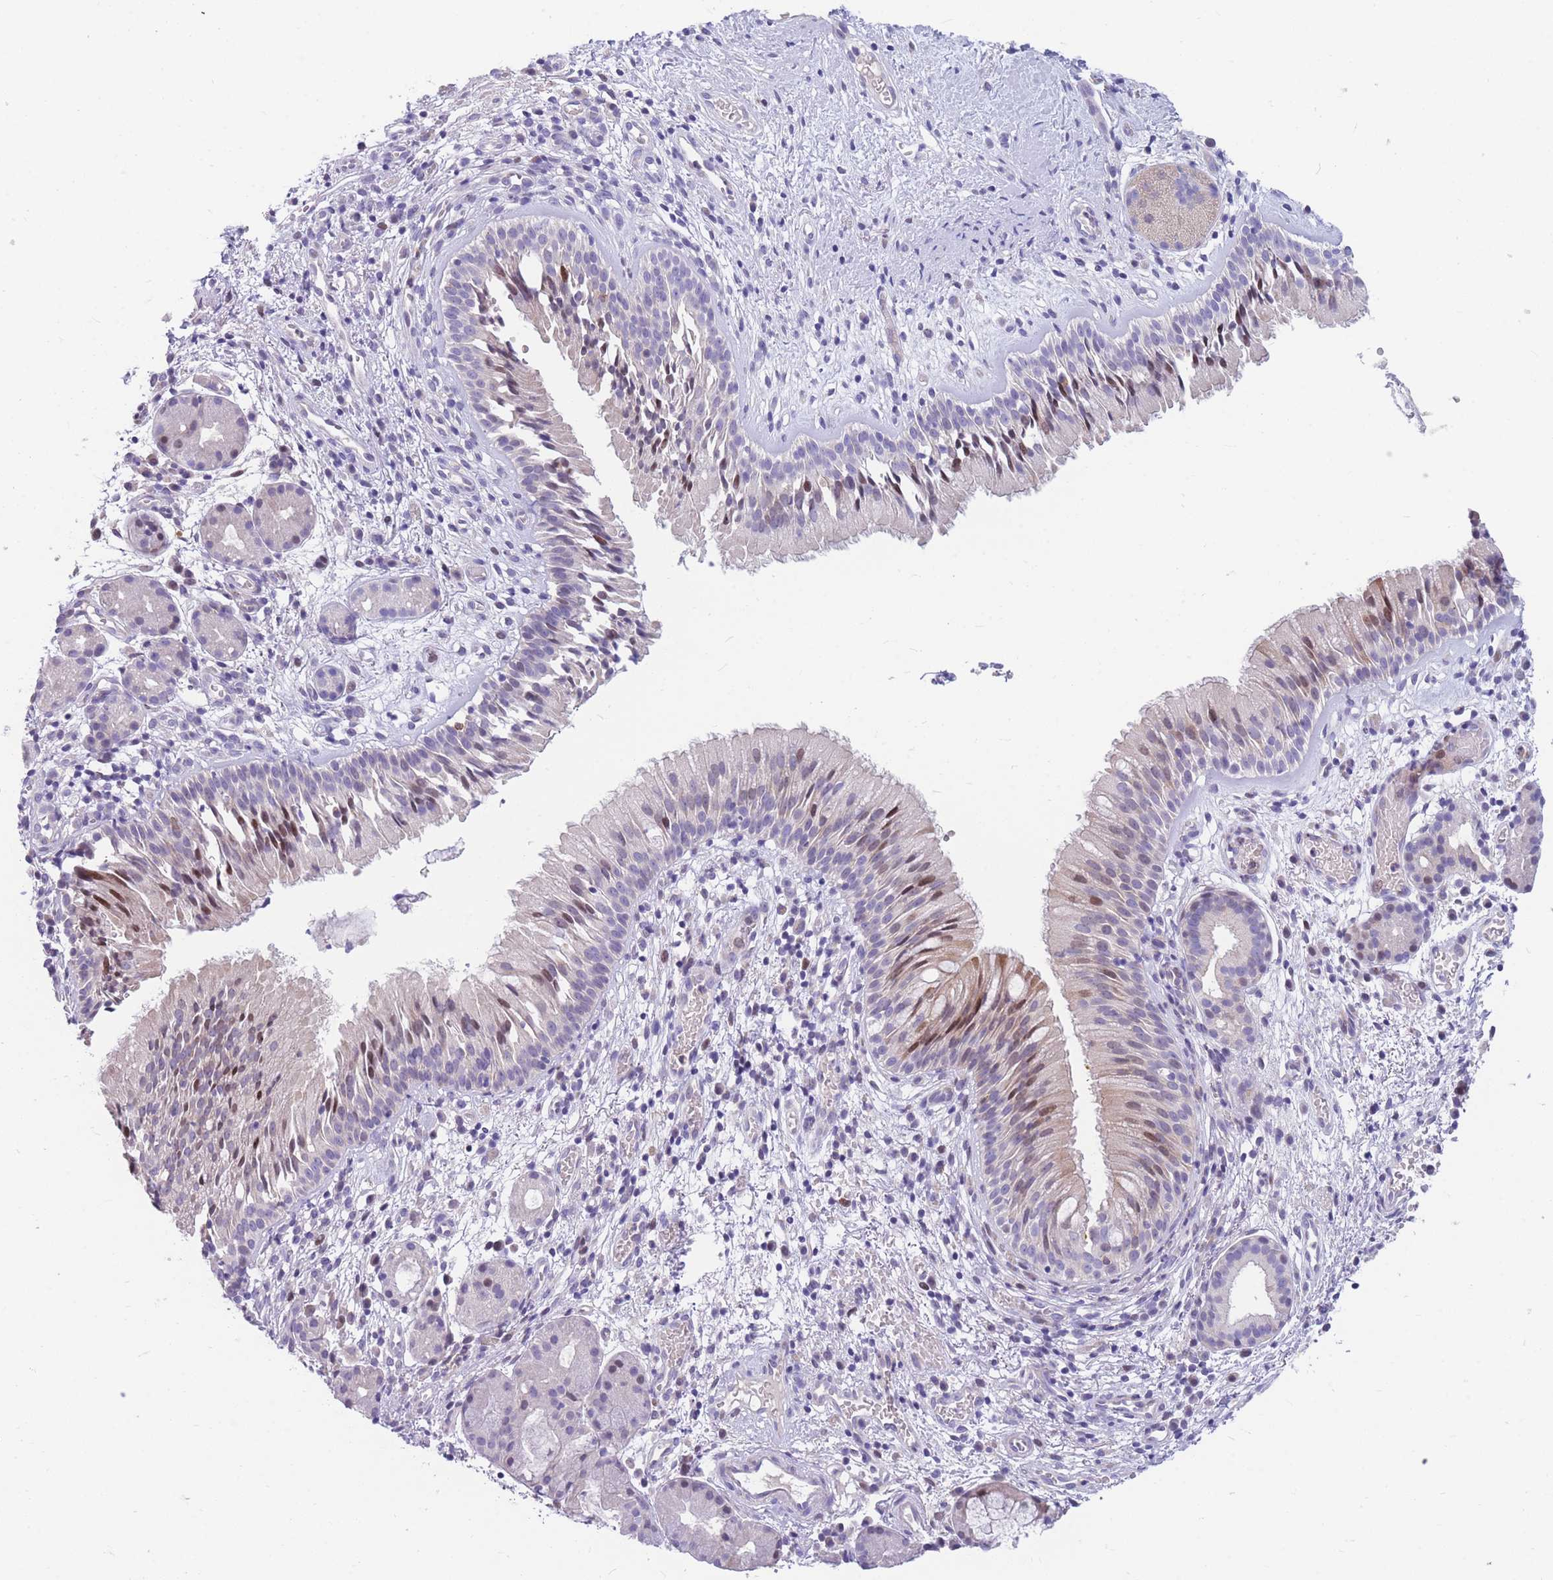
{"staining": {"intensity": "moderate", "quantity": "<25%", "location": "cytoplasmic/membranous,nuclear"}, "tissue": "nasopharynx", "cell_type": "Respiratory epithelial cells", "image_type": "normal", "snomed": [{"axis": "morphology", "description": "Normal tissue, NOS"}, {"axis": "topography", "description": "Nasopharynx"}], "caption": "This is an image of immunohistochemistry (IHC) staining of normal nasopharynx, which shows moderate staining in the cytoplasmic/membranous,nuclear of respiratory epithelial cells.", "gene": "SHCBP1", "patient": {"sex": "male", "age": 65}}